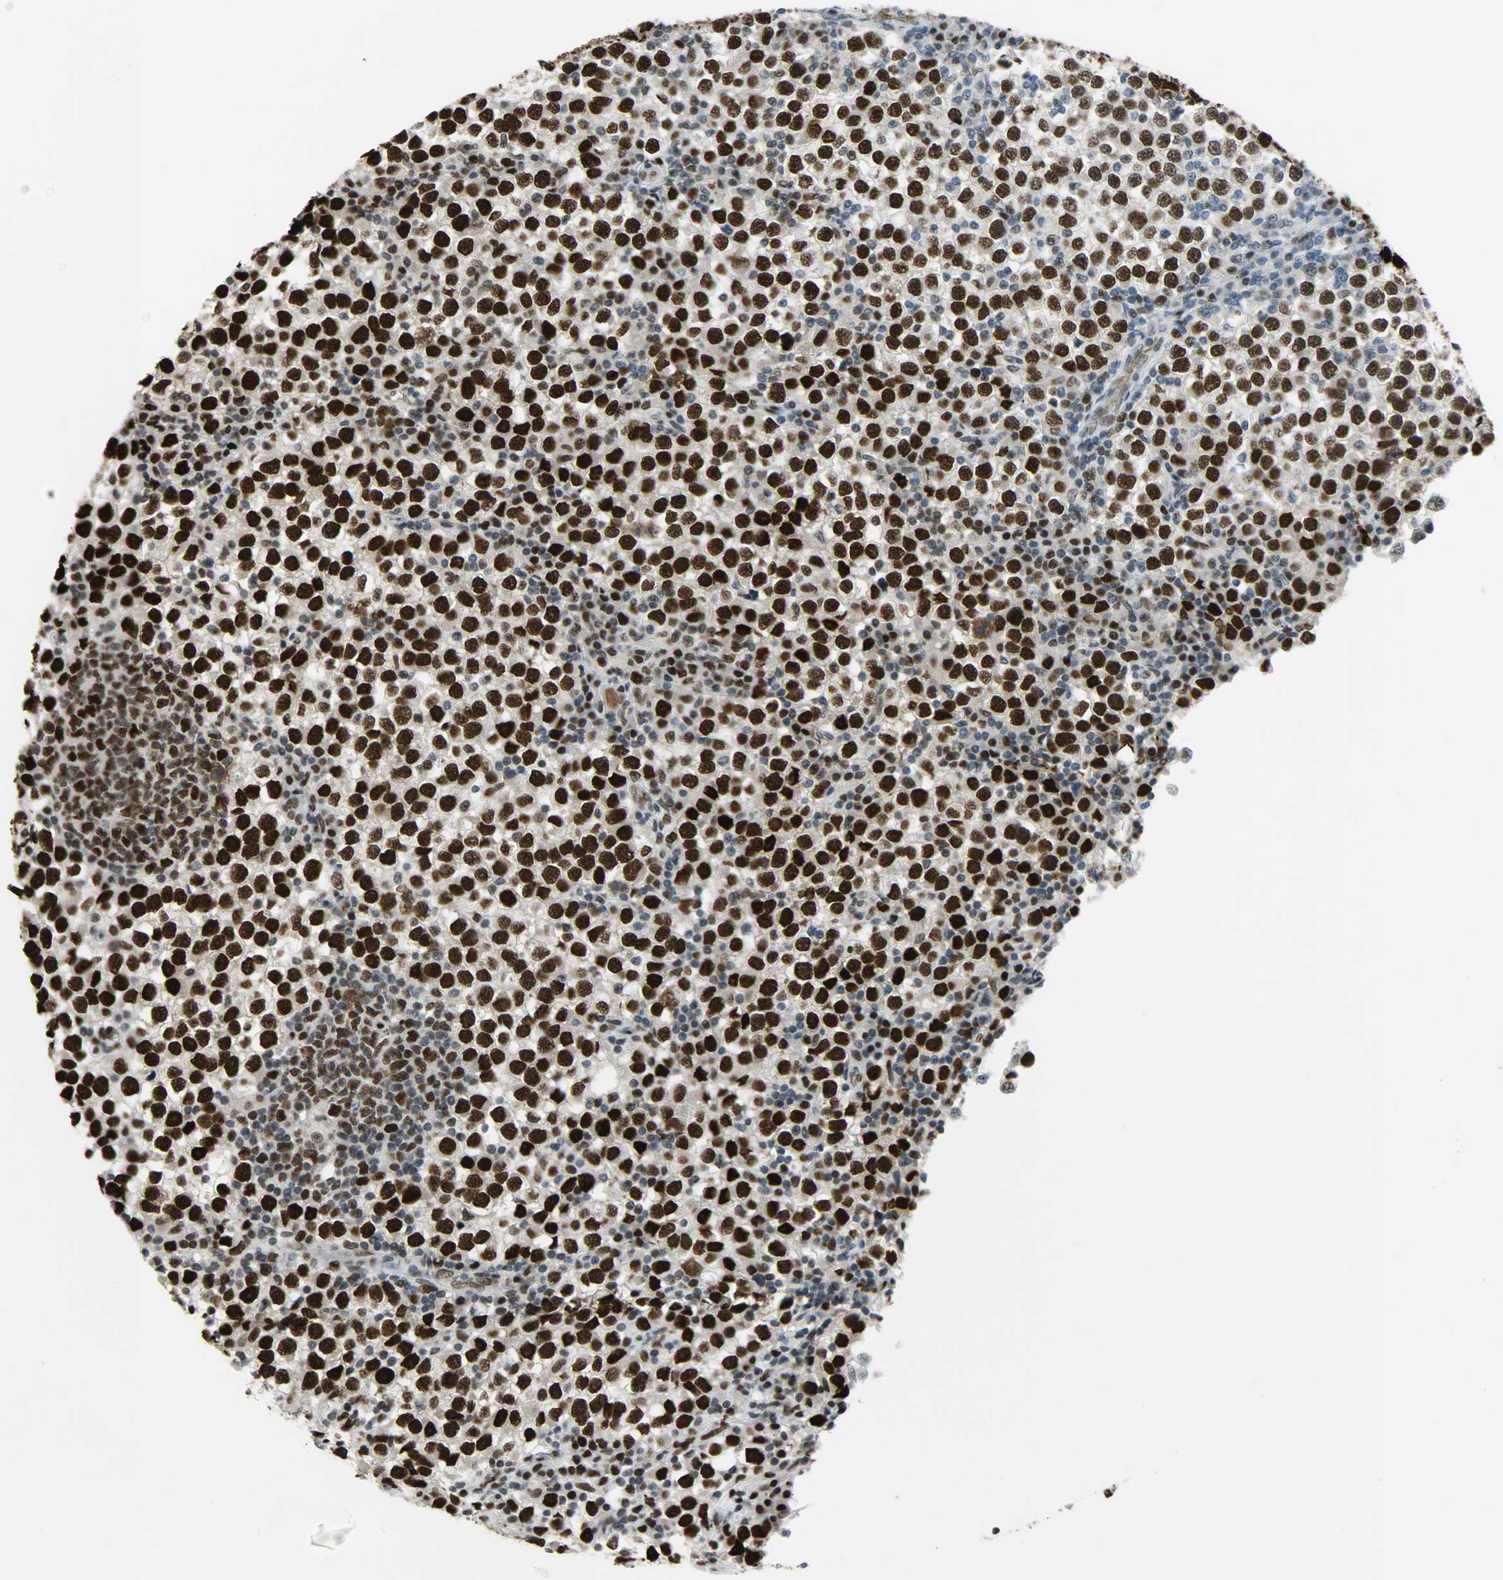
{"staining": {"intensity": "strong", "quantity": ">75%", "location": "nuclear"}, "tissue": "testis cancer", "cell_type": "Tumor cells", "image_type": "cancer", "snomed": [{"axis": "morphology", "description": "Seminoma, NOS"}, {"axis": "topography", "description": "Testis"}], "caption": "Immunohistochemical staining of testis cancer displays strong nuclear protein positivity in approximately >75% of tumor cells.", "gene": "SNAI1", "patient": {"sex": "male", "age": 65}}